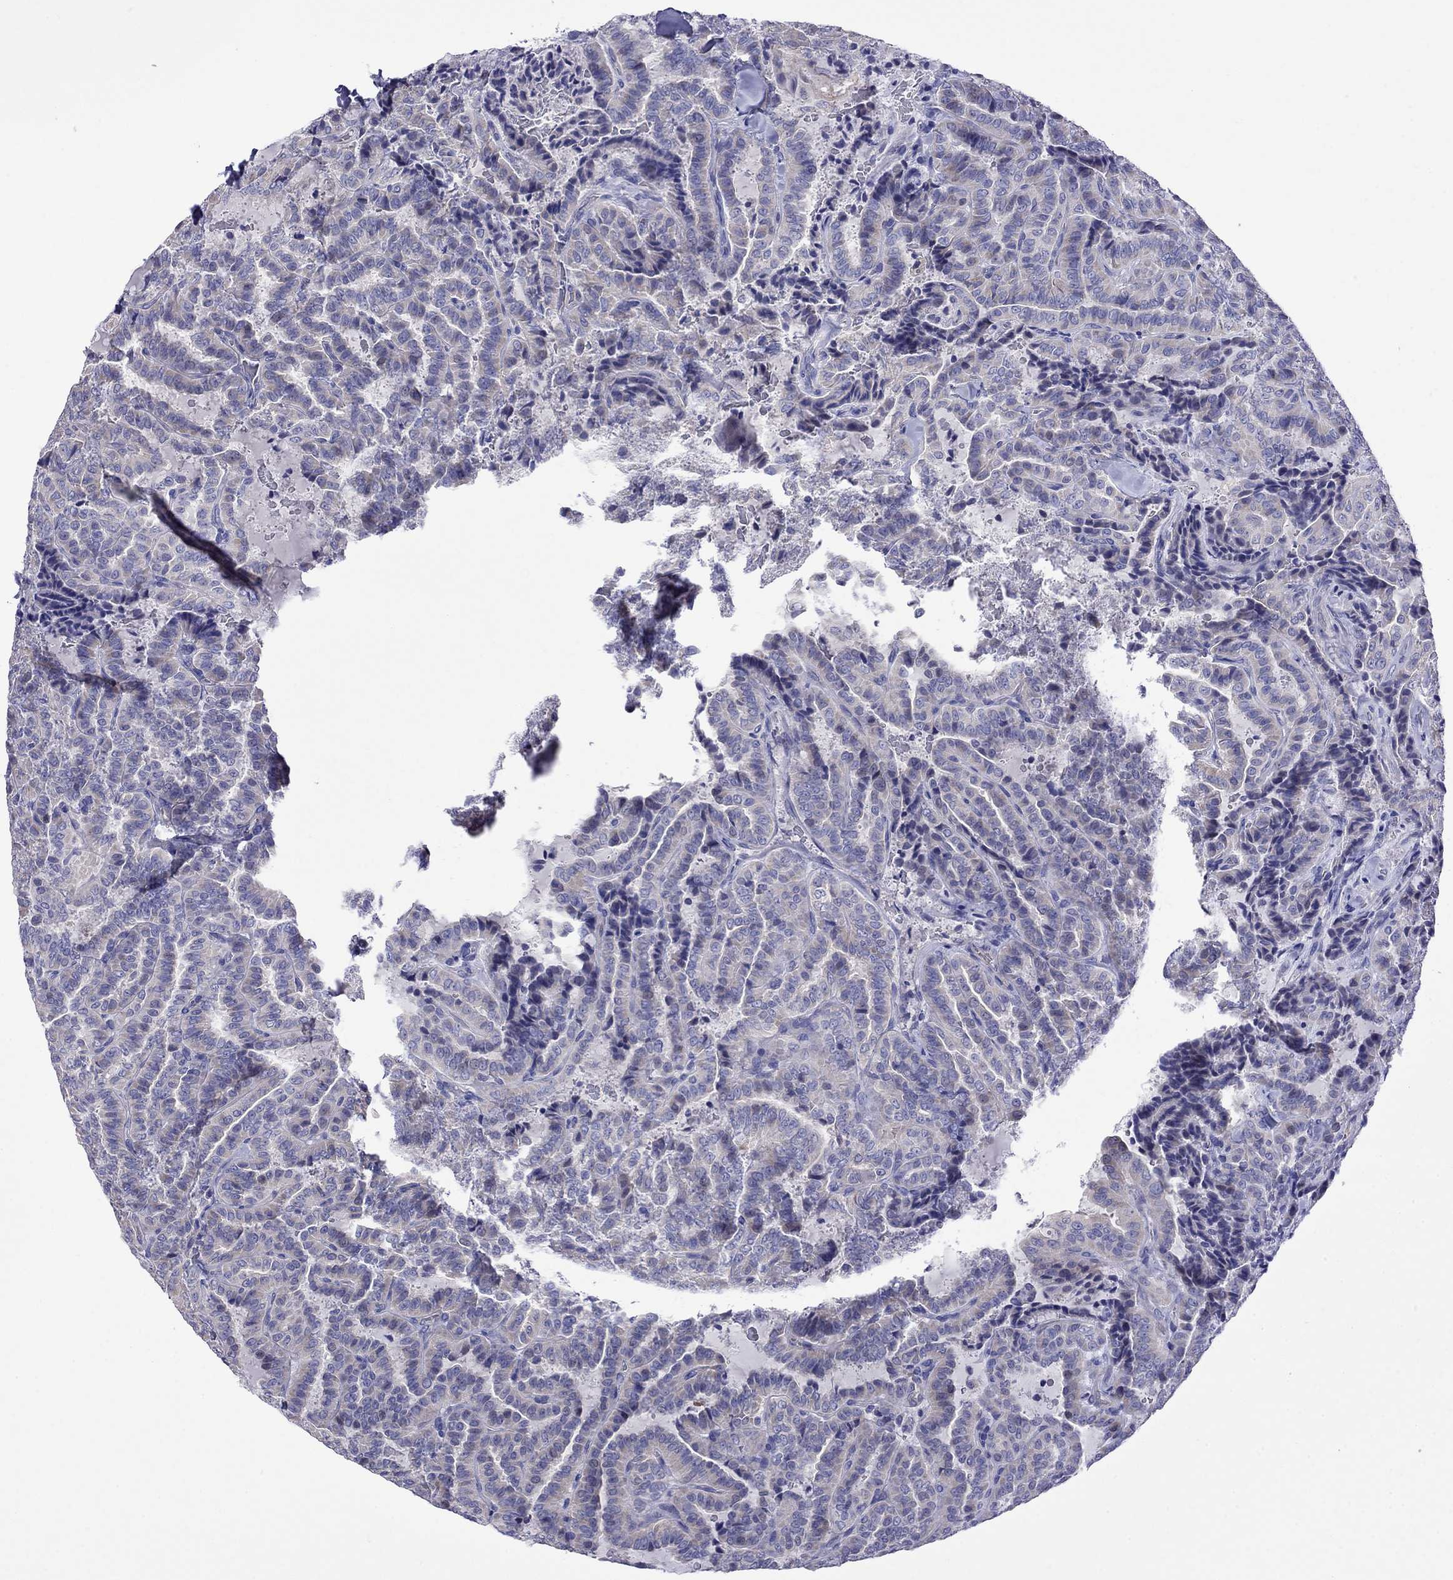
{"staining": {"intensity": "negative", "quantity": "none", "location": "none"}, "tissue": "thyroid cancer", "cell_type": "Tumor cells", "image_type": "cancer", "snomed": [{"axis": "morphology", "description": "Papillary adenocarcinoma, NOS"}, {"axis": "topography", "description": "Thyroid gland"}], "caption": "DAB (3,3'-diaminobenzidine) immunohistochemical staining of human thyroid cancer (papillary adenocarcinoma) exhibits no significant expression in tumor cells. (DAB IHC, high magnification).", "gene": "STAR", "patient": {"sex": "female", "age": 39}}